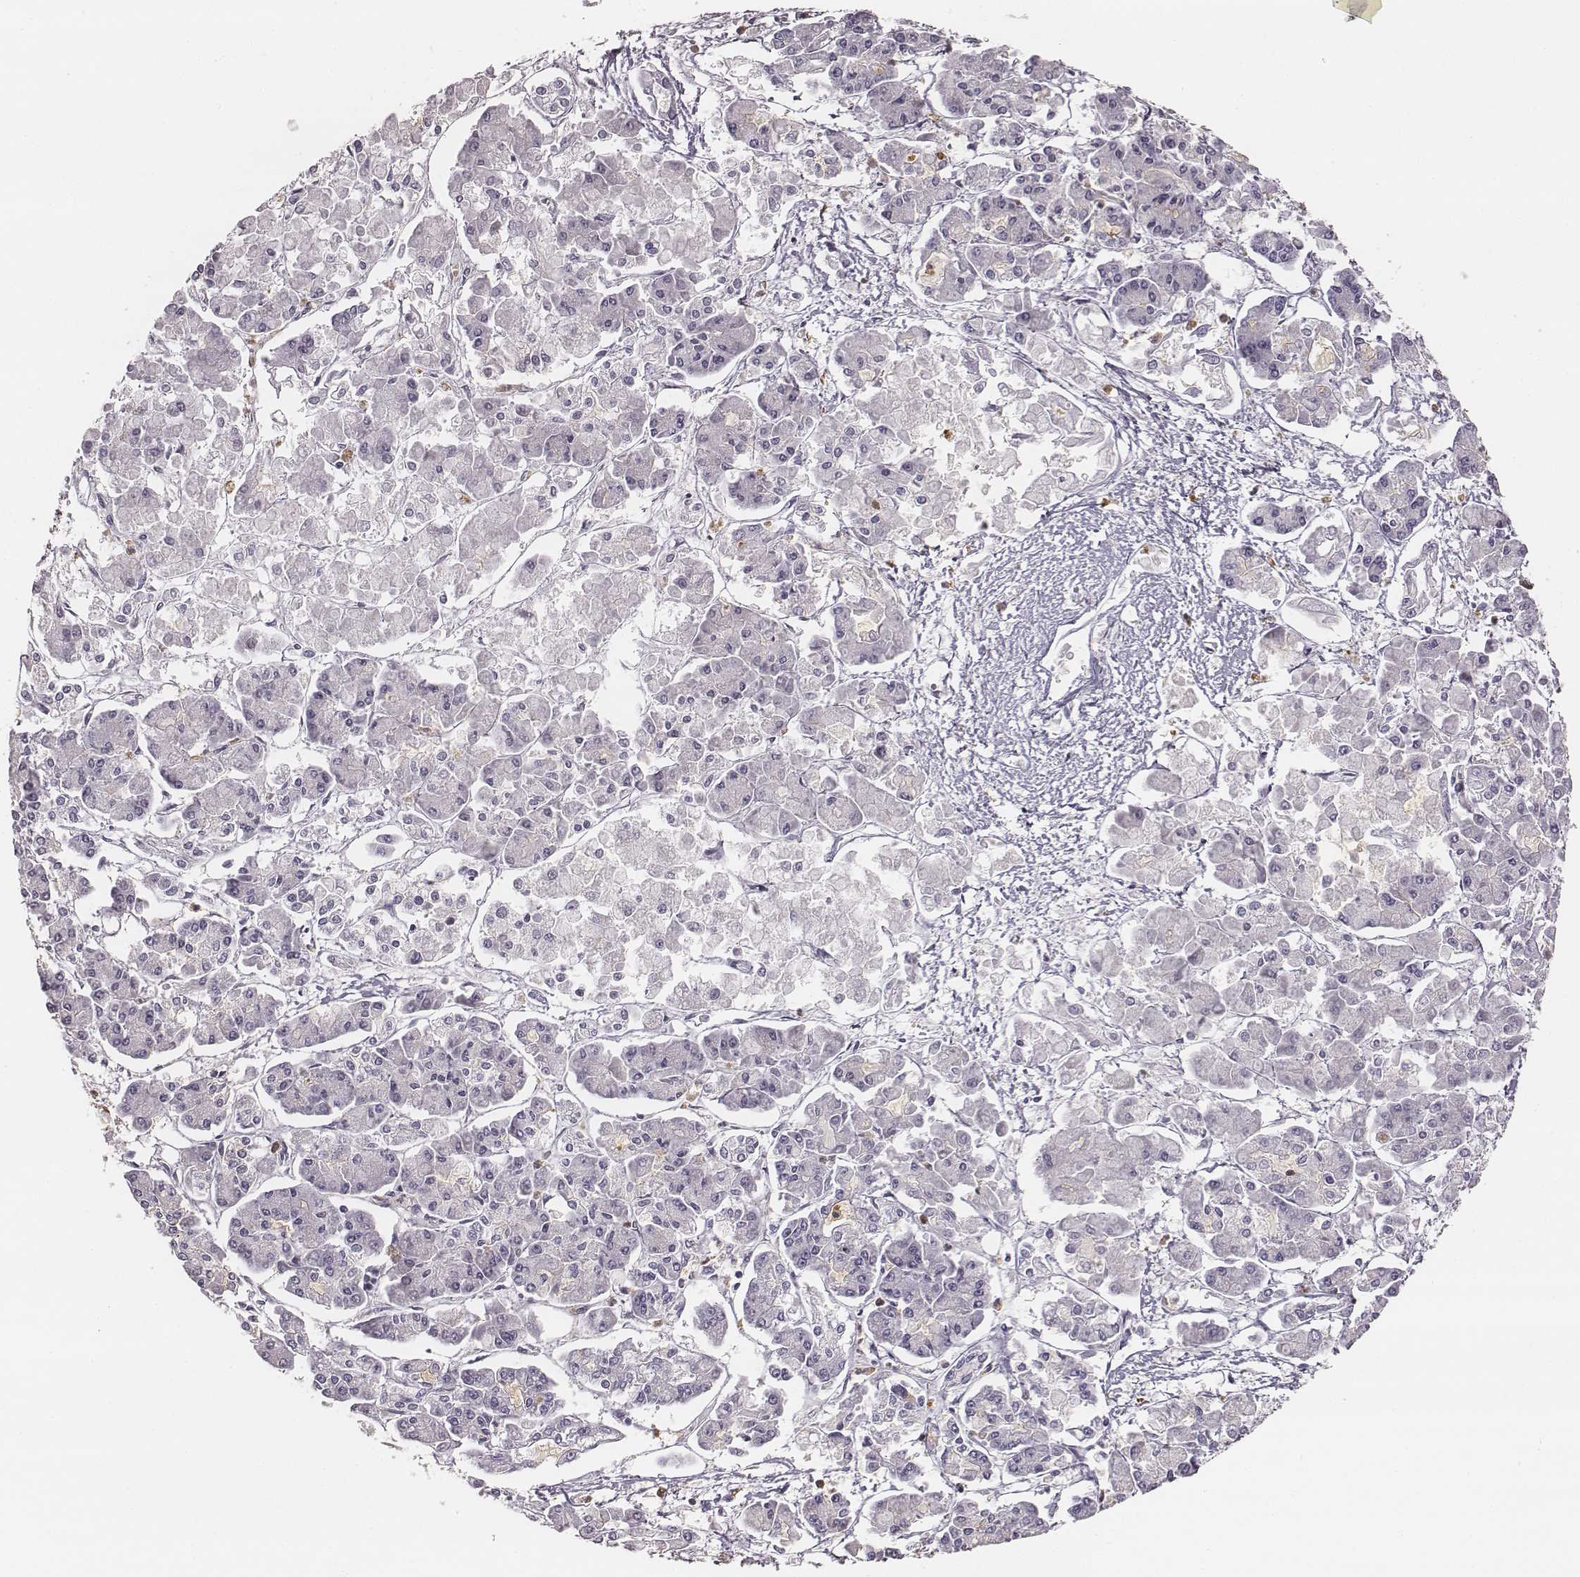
{"staining": {"intensity": "negative", "quantity": "none", "location": "none"}, "tissue": "pancreatic cancer", "cell_type": "Tumor cells", "image_type": "cancer", "snomed": [{"axis": "morphology", "description": "Adenocarcinoma, NOS"}, {"axis": "topography", "description": "Pancreas"}], "caption": "Pancreatic adenocarcinoma was stained to show a protein in brown. There is no significant positivity in tumor cells. The staining was performed using DAB (3,3'-diaminobenzidine) to visualize the protein expression in brown, while the nuclei were stained in blue with hematoxylin (Magnification: 20x).", "gene": "KCNJ12", "patient": {"sex": "male", "age": 85}}